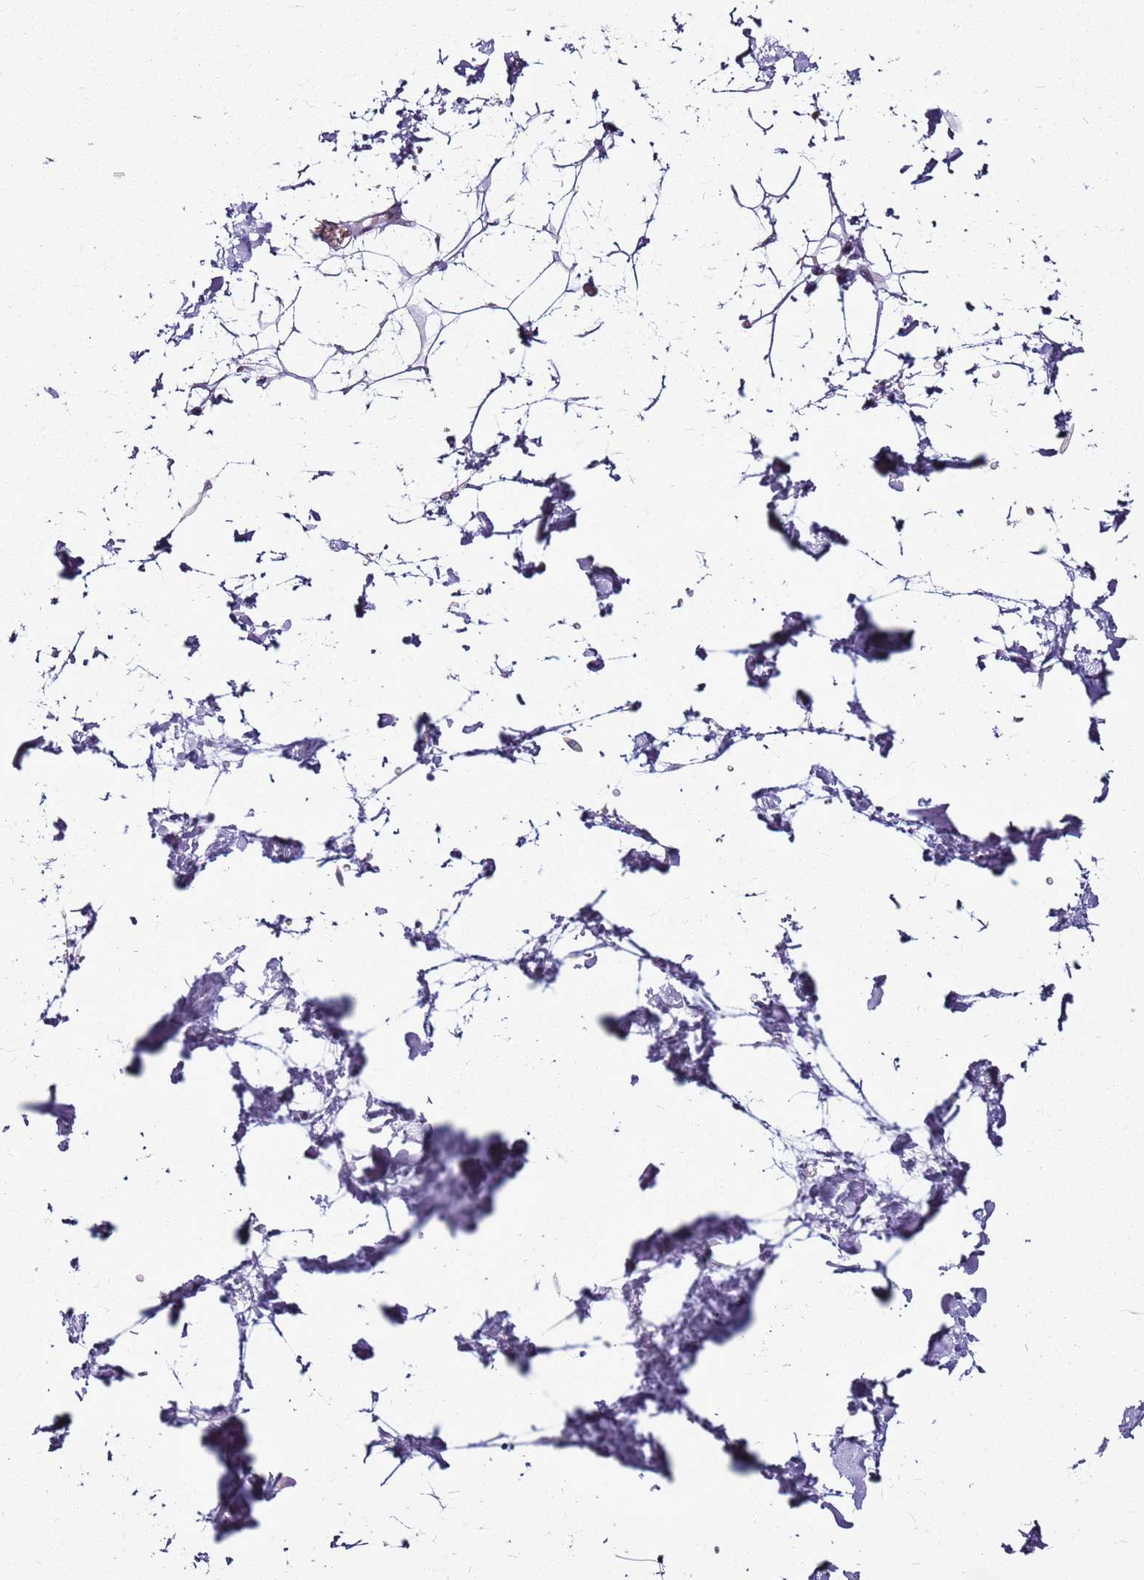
{"staining": {"intensity": "negative", "quantity": "none", "location": "none"}, "tissue": "adipose tissue", "cell_type": "Adipocytes", "image_type": "normal", "snomed": [{"axis": "morphology", "description": "Normal tissue, NOS"}, {"axis": "topography", "description": "Soft tissue"}], "caption": "Protein analysis of benign adipose tissue shows no significant expression in adipocytes.", "gene": "CHAC2", "patient": {"sex": "male", "age": 72}}